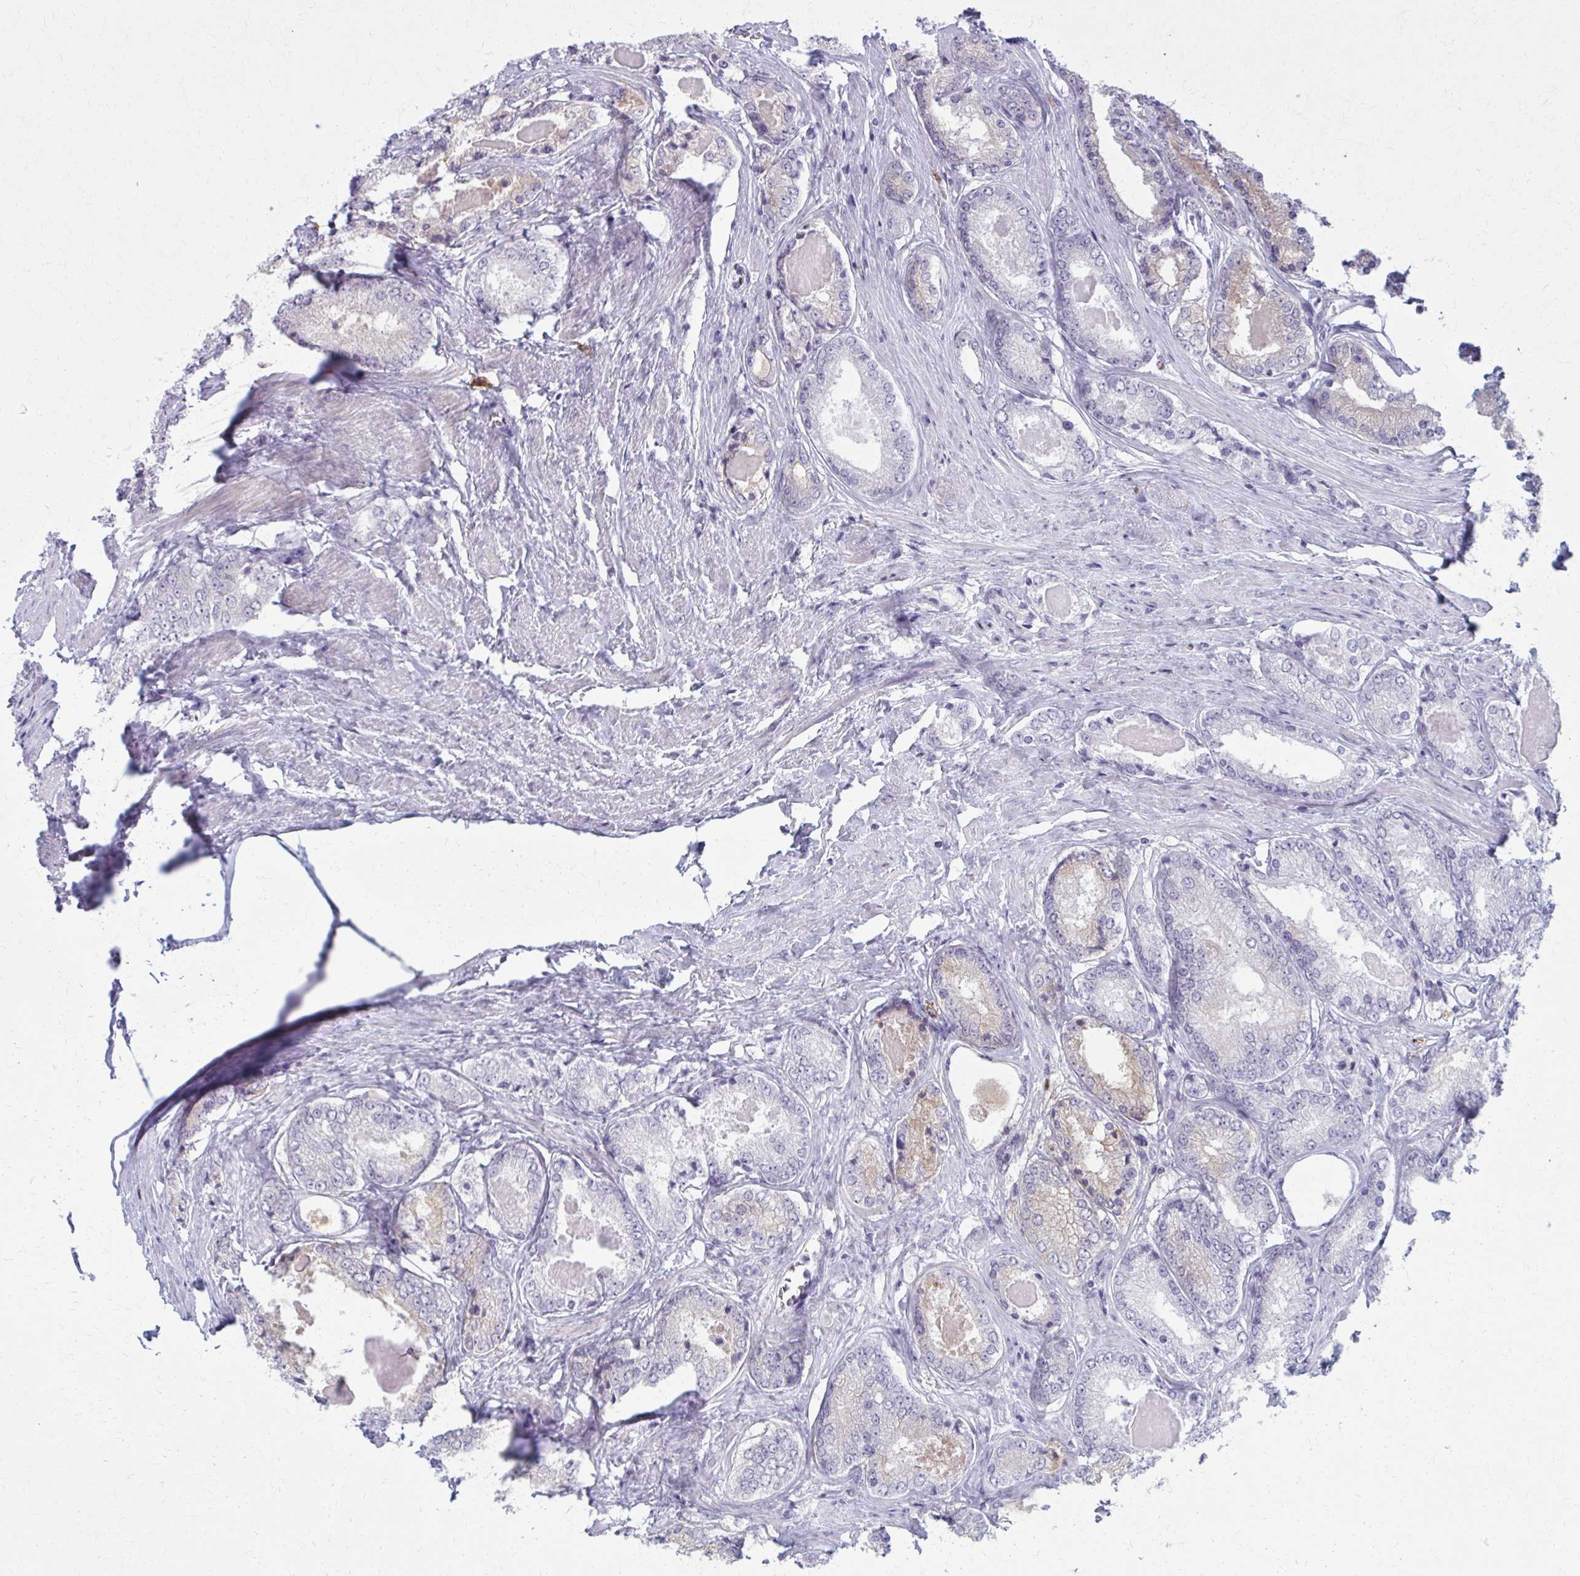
{"staining": {"intensity": "weak", "quantity": "<25%", "location": "cytoplasmic/membranous"}, "tissue": "prostate cancer", "cell_type": "Tumor cells", "image_type": "cancer", "snomed": [{"axis": "morphology", "description": "Adenocarcinoma, NOS"}, {"axis": "morphology", "description": "Adenocarcinoma, Low grade"}, {"axis": "topography", "description": "Prostate"}], "caption": "IHC of human prostate cancer reveals no expression in tumor cells. Brightfield microscopy of IHC stained with DAB (brown) and hematoxylin (blue), captured at high magnification.", "gene": "CD38", "patient": {"sex": "male", "age": 68}}